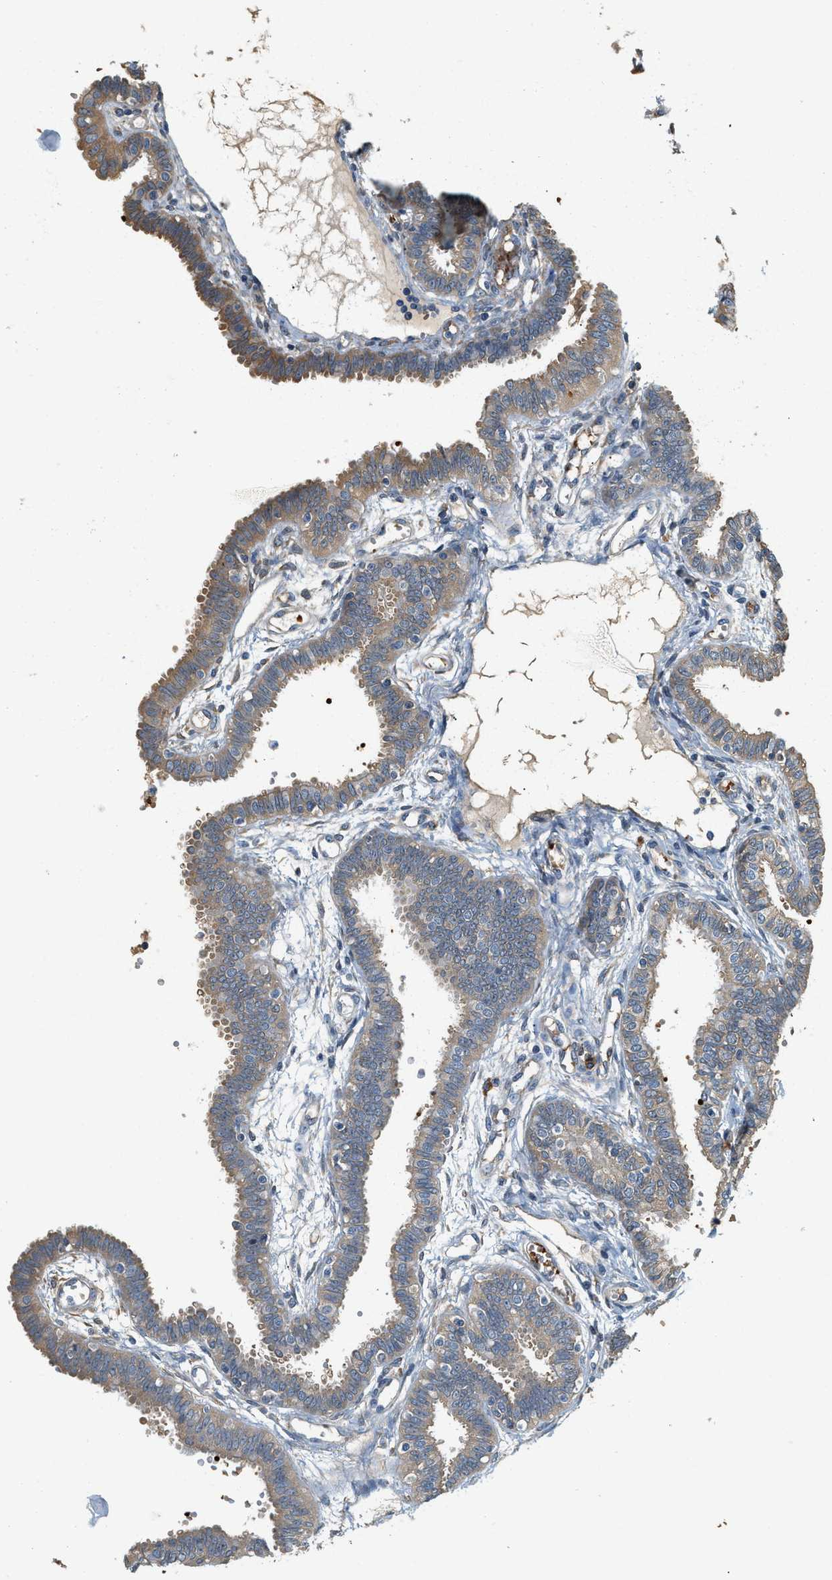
{"staining": {"intensity": "moderate", "quantity": "25%-75%", "location": "cytoplasmic/membranous"}, "tissue": "fallopian tube", "cell_type": "Glandular cells", "image_type": "normal", "snomed": [{"axis": "morphology", "description": "Normal tissue, NOS"}, {"axis": "topography", "description": "Fallopian tube"}], "caption": "Immunohistochemistry (IHC) staining of unremarkable fallopian tube, which reveals medium levels of moderate cytoplasmic/membranous expression in approximately 25%-75% of glandular cells indicating moderate cytoplasmic/membranous protein expression. The staining was performed using DAB (brown) for protein detection and nuclei were counterstained in hematoxylin (blue).", "gene": "CYTH2", "patient": {"sex": "female", "age": 32}}